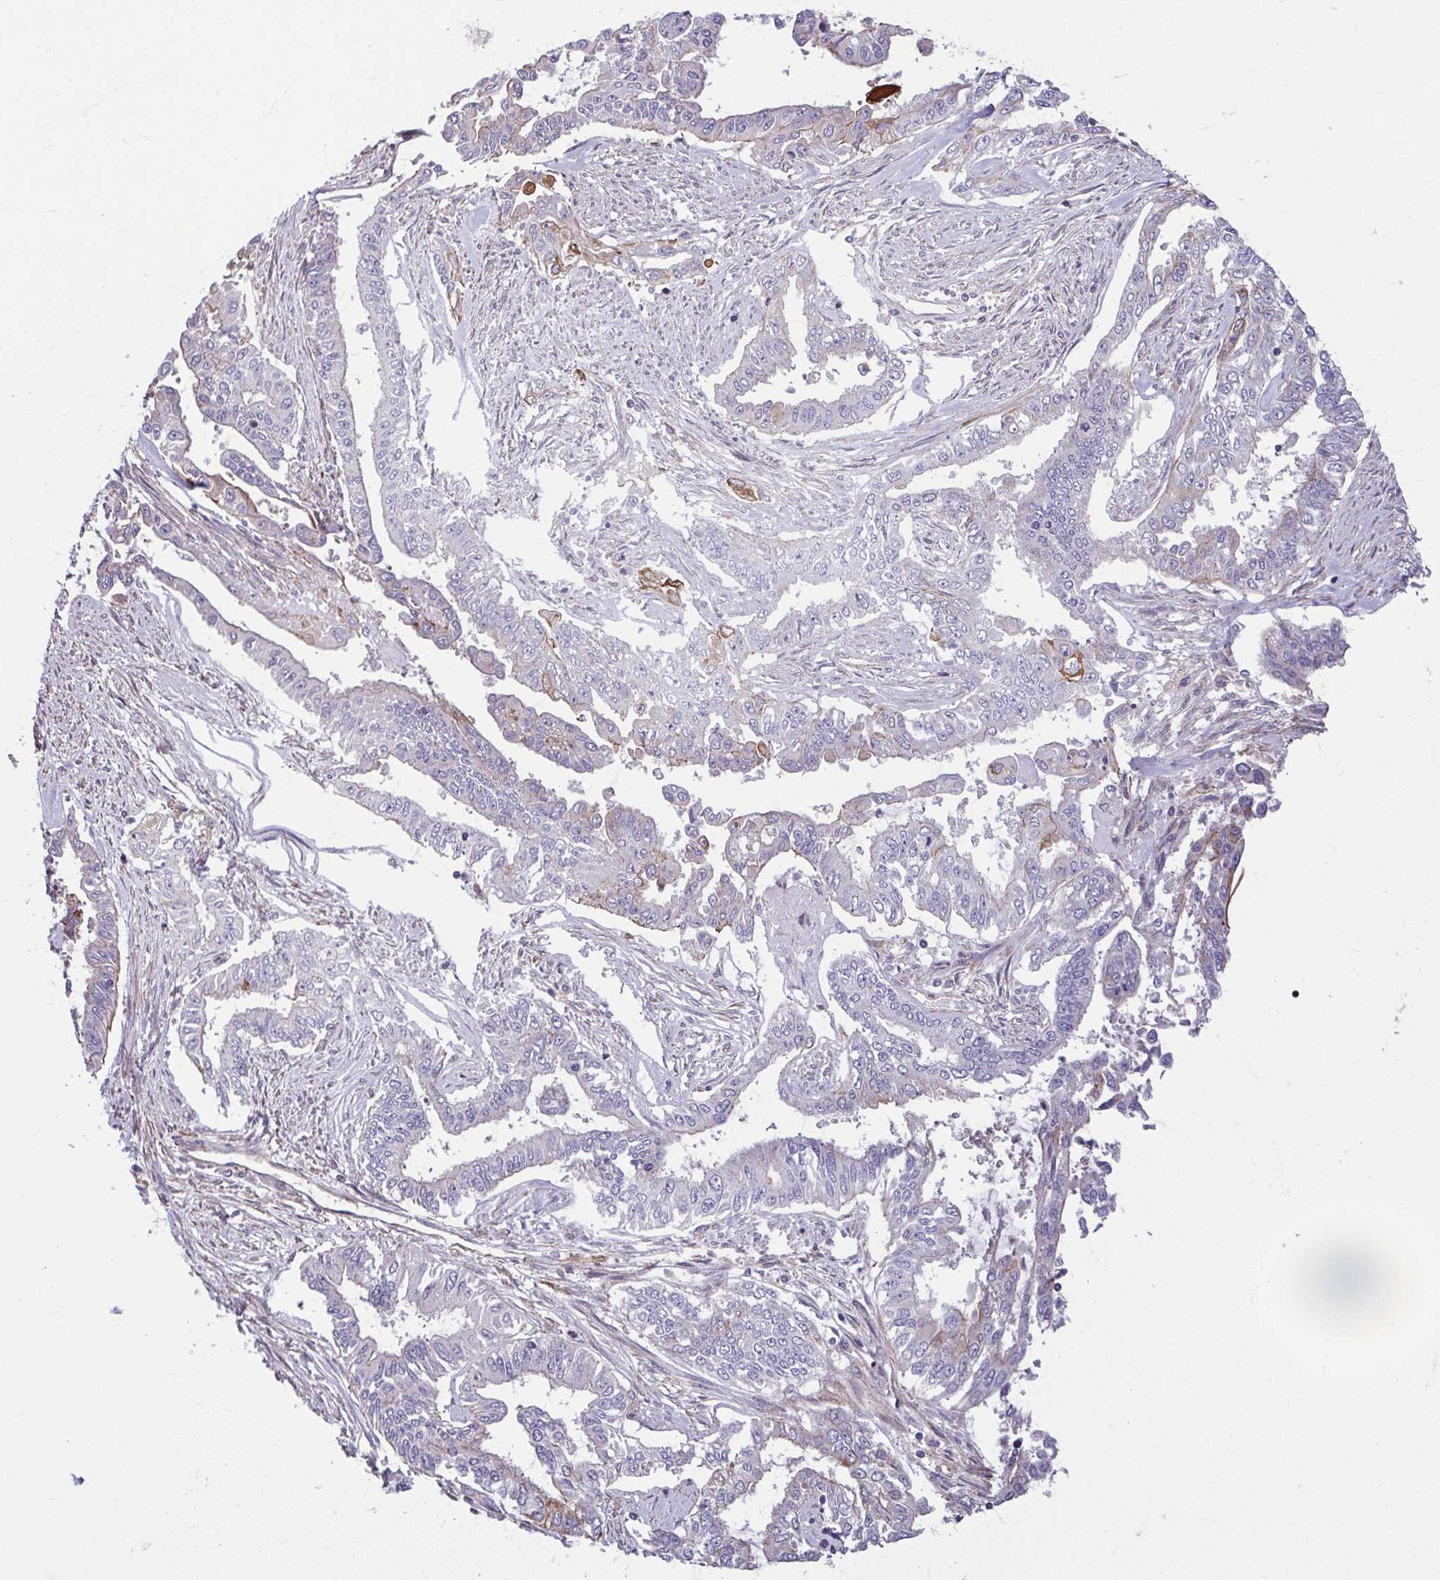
{"staining": {"intensity": "negative", "quantity": "none", "location": "none"}, "tissue": "endometrial cancer", "cell_type": "Tumor cells", "image_type": "cancer", "snomed": [{"axis": "morphology", "description": "Adenocarcinoma, NOS"}, {"axis": "topography", "description": "Uterus"}], "caption": "The IHC image has no significant expression in tumor cells of endometrial adenocarcinoma tissue. (DAB immunohistochemistry (IHC), high magnification).", "gene": "EID2B", "patient": {"sex": "female", "age": 59}}